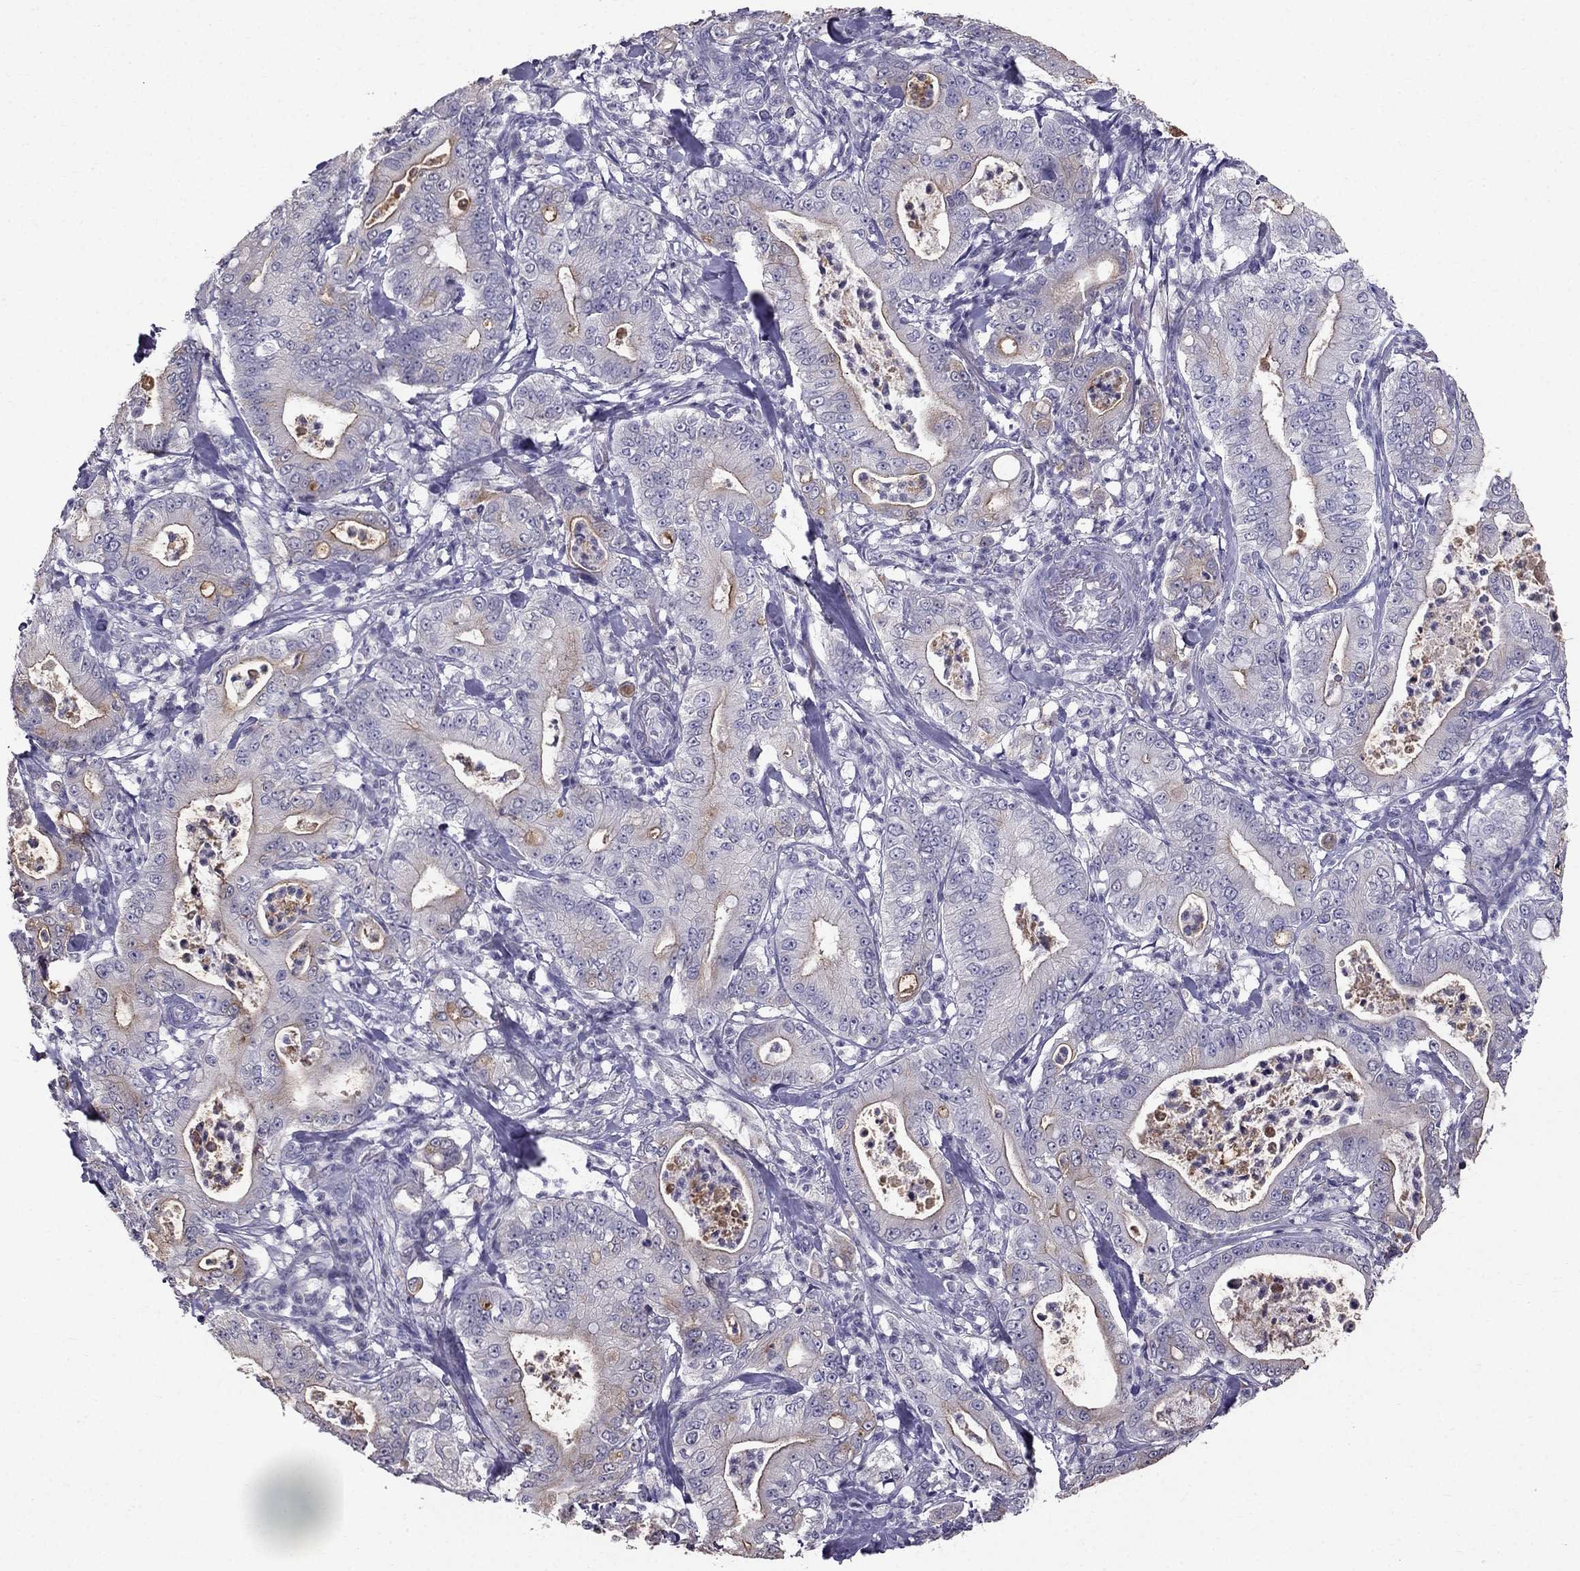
{"staining": {"intensity": "weak", "quantity": "<25%", "location": "cytoplasmic/membranous"}, "tissue": "pancreatic cancer", "cell_type": "Tumor cells", "image_type": "cancer", "snomed": [{"axis": "morphology", "description": "Adenocarcinoma, NOS"}, {"axis": "topography", "description": "Pancreas"}], "caption": "Immunohistochemistry (IHC) of human pancreatic cancer exhibits no expression in tumor cells.", "gene": "SCG5", "patient": {"sex": "male", "age": 71}}